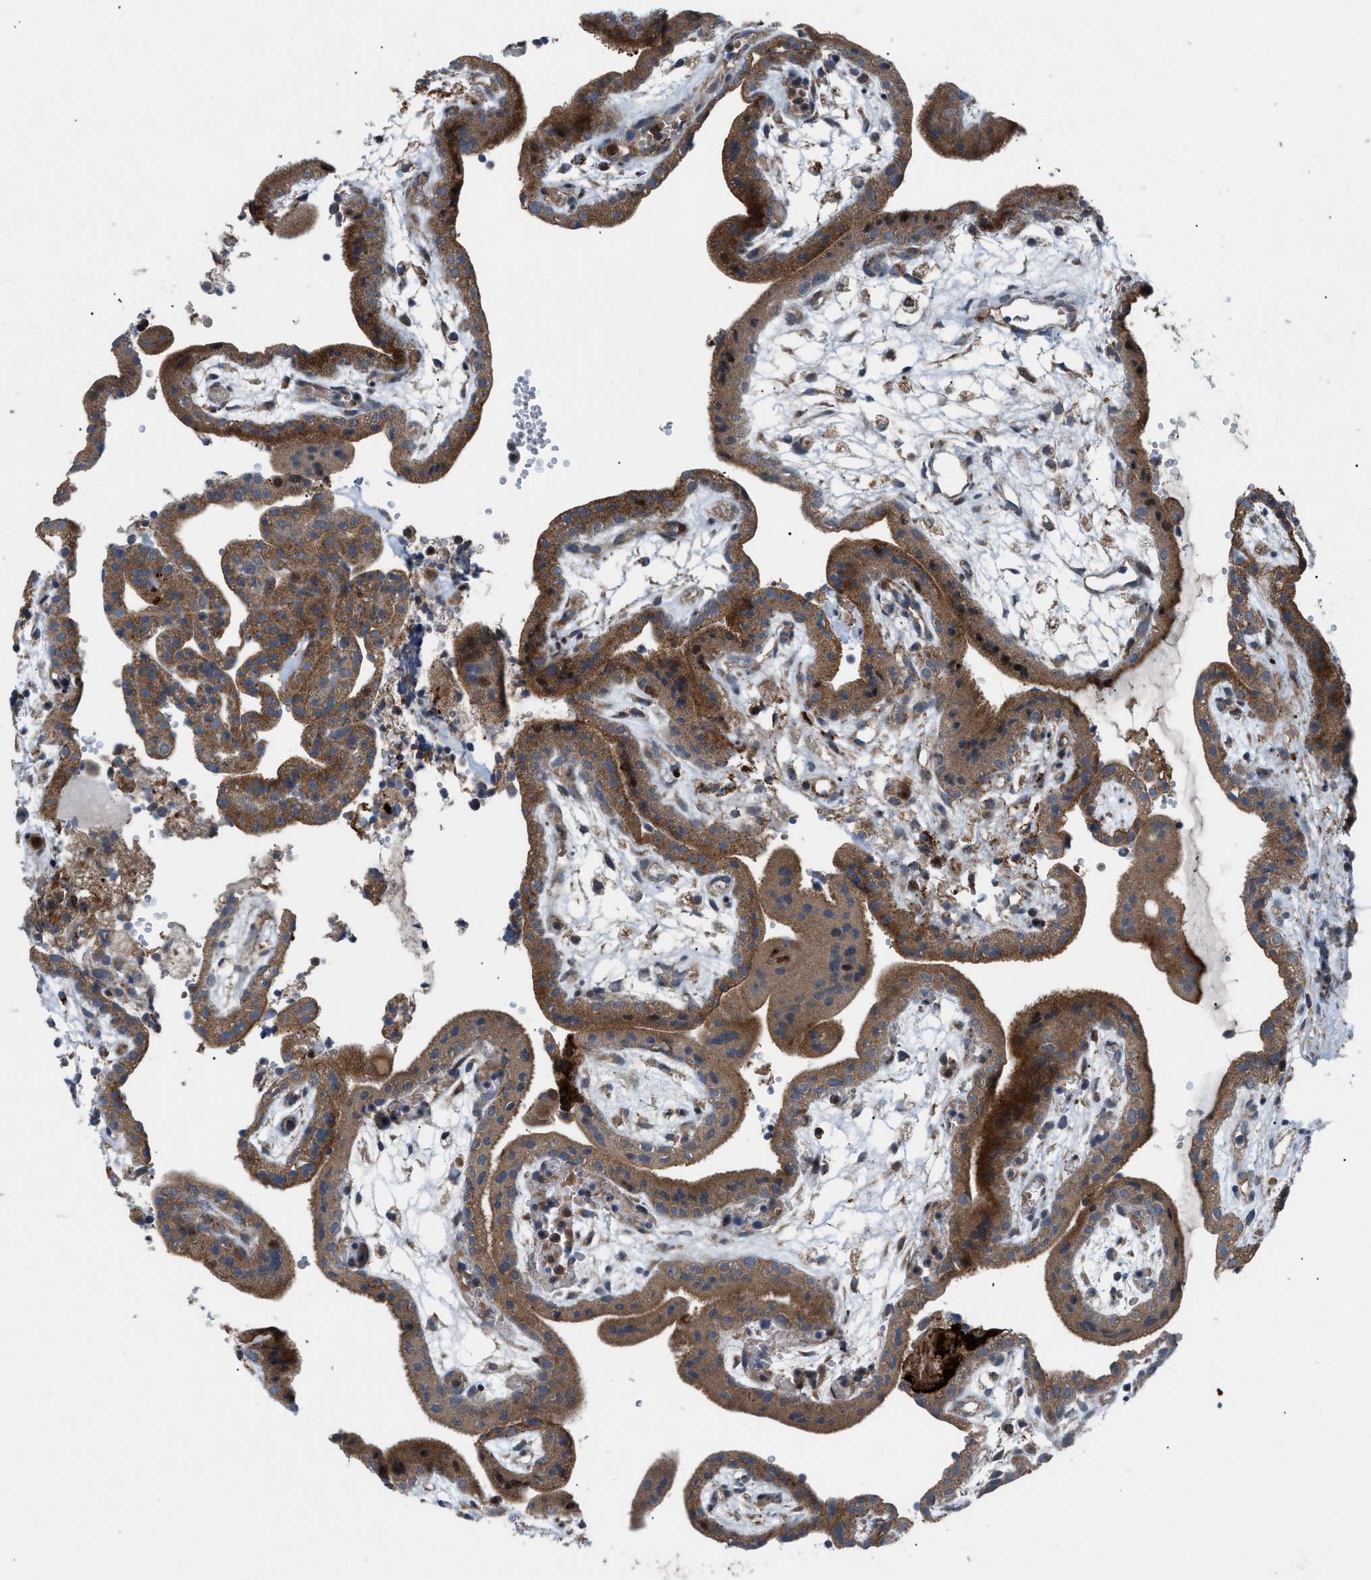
{"staining": {"intensity": "strong", "quantity": ">75%", "location": "cytoplasmic/membranous"}, "tissue": "placenta", "cell_type": "Trophoblastic cells", "image_type": "normal", "snomed": [{"axis": "morphology", "description": "Normal tissue, NOS"}, {"axis": "topography", "description": "Placenta"}], "caption": "Protein analysis of normal placenta displays strong cytoplasmic/membranous expression in about >75% of trophoblastic cells. (IHC, brightfield microscopy, high magnification).", "gene": "AP3M2", "patient": {"sex": "female", "age": 18}}